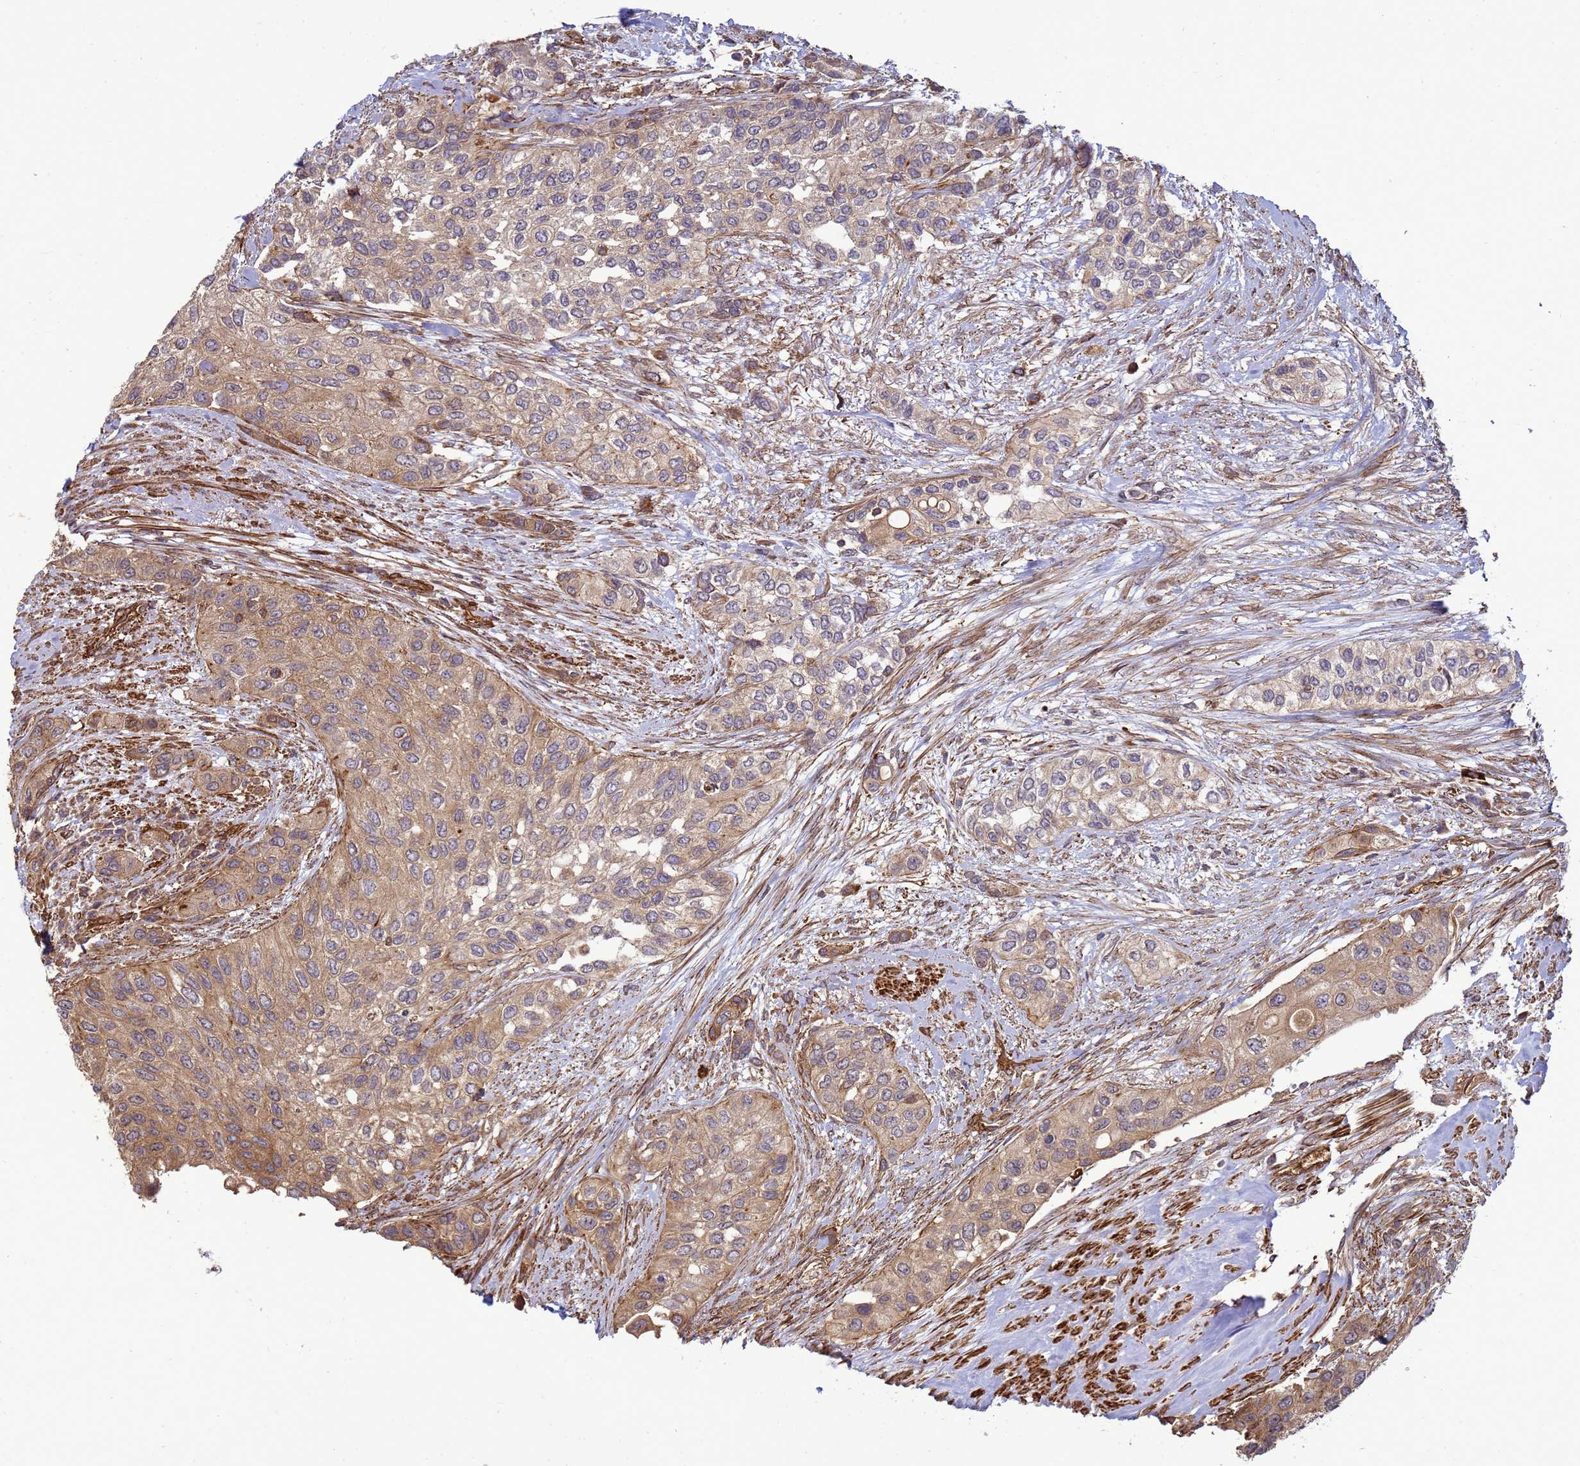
{"staining": {"intensity": "moderate", "quantity": "25%-75%", "location": "cytoplasmic/membranous"}, "tissue": "urothelial cancer", "cell_type": "Tumor cells", "image_type": "cancer", "snomed": [{"axis": "morphology", "description": "Normal tissue, NOS"}, {"axis": "morphology", "description": "Urothelial carcinoma, High grade"}, {"axis": "topography", "description": "Vascular tissue"}, {"axis": "topography", "description": "Urinary bladder"}], "caption": "Brown immunohistochemical staining in human high-grade urothelial carcinoma shows moderate cytoplasmic/membranous expression in approximately 25%-75% of tumor cells. Immunohistochemistry stains the protein of interest in brown and the nuclei are stained blue.", "gene": "CNOT1", "patient": {"sex": "female", "age": 56}}